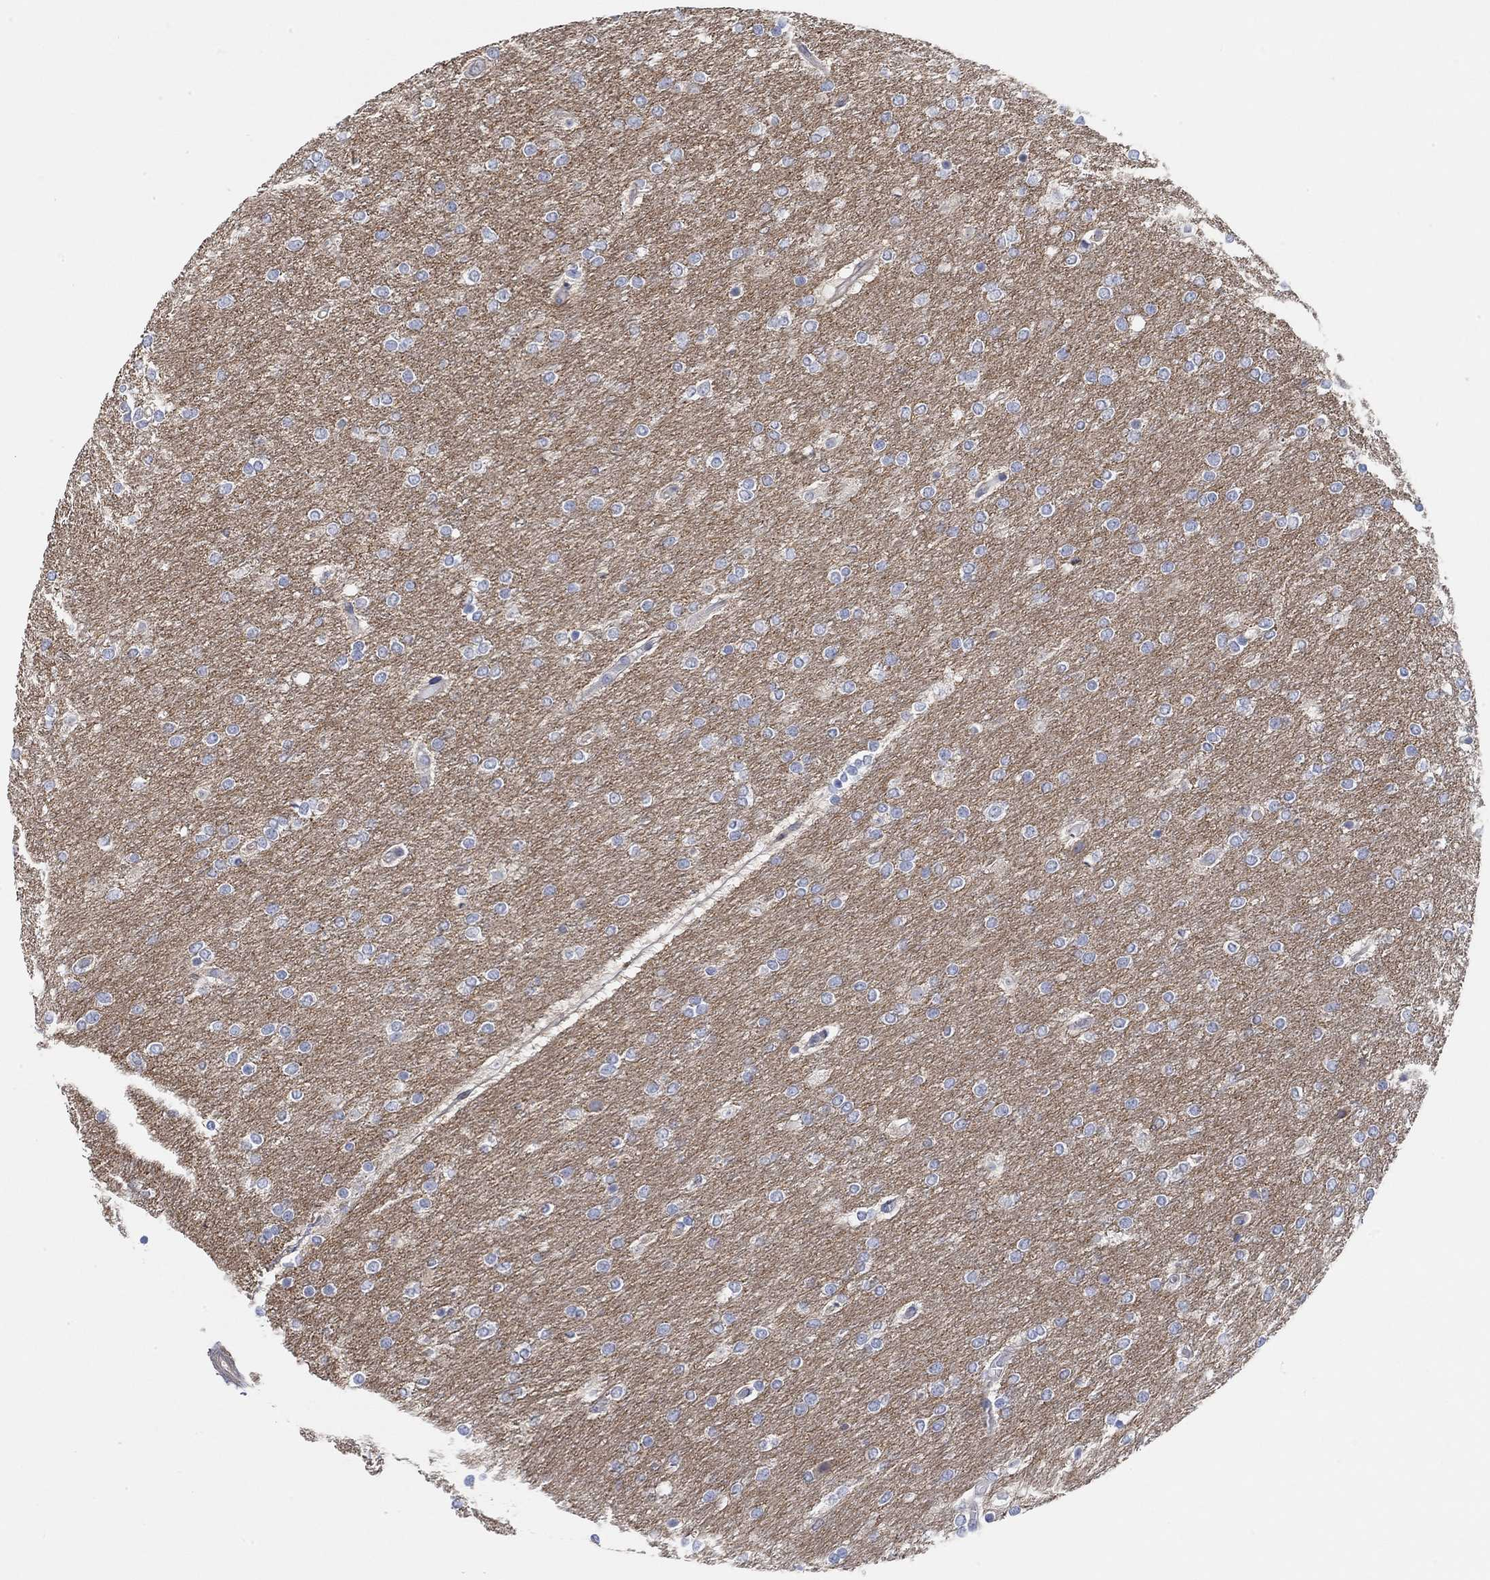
{"staining": {"intensity": "negative", "quantity": "none", "location": "none"}, "tissue": "glioma", "cell_type": "Tumor cells", "image_type": "cancer", "snomed": [{"axis": "morphology", "description": "Glioma, malignant, High grade"}, {"axis": "topography", "description": "Brain"}], "caption": "This is an immunohistochemistry (IHC) histopathology image of malignant glioma (high-grade). There is no expression in tumor cells.", "gene": "SYT16", "patient": {"sex": "female", "age": 61}}